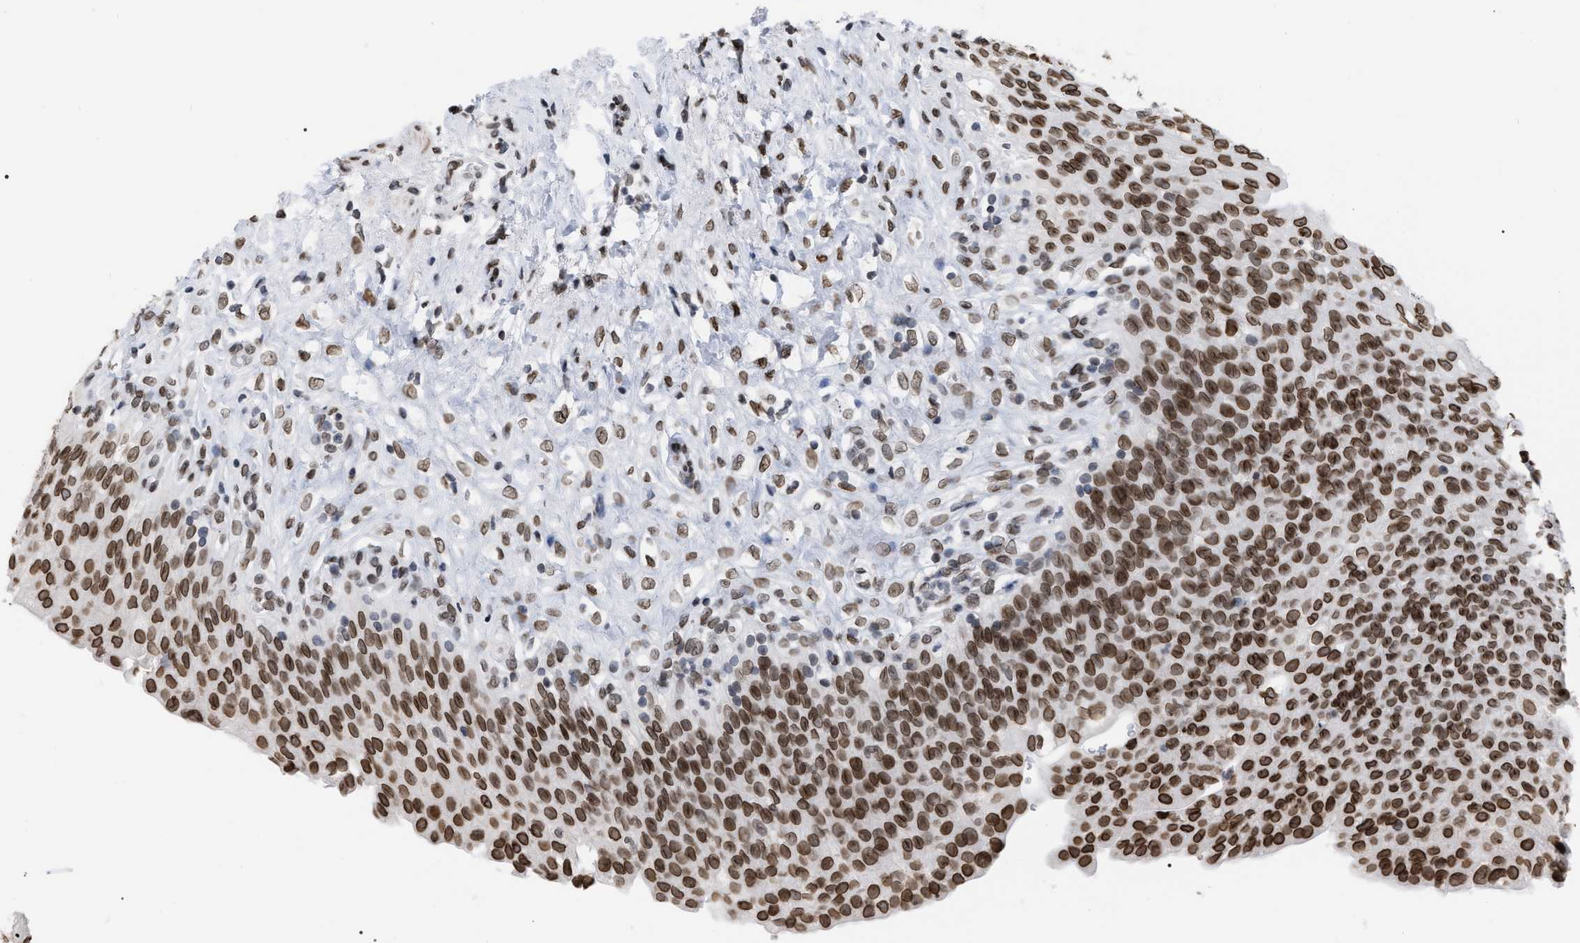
{"staining": {"intensity": "strong", "quantity": ">75%", "location": "cytoplasmic/membranous,nuclear"}, "tissue": "urinary bladder", "cell_type": "Urothelial cells", "image_type": "normal", "snomed": [{"axis": "morphology", "description": "Urothelial carcinoma, High grade"}, {"axis": "topography", "description": "Urinary bladder"}], "caption": "Brown immunohistochemical staining in benign urinary bladder displays strong cytoplasmic/membranous,nuclear staining in about >75% of urothelial cells. The staining was performed using DAB, with brown indicating positive protein expression. Nuclei are stained blue with hematoxylin.", "gene": "TPR", "patient": {"sex": "male", "age": 46}}